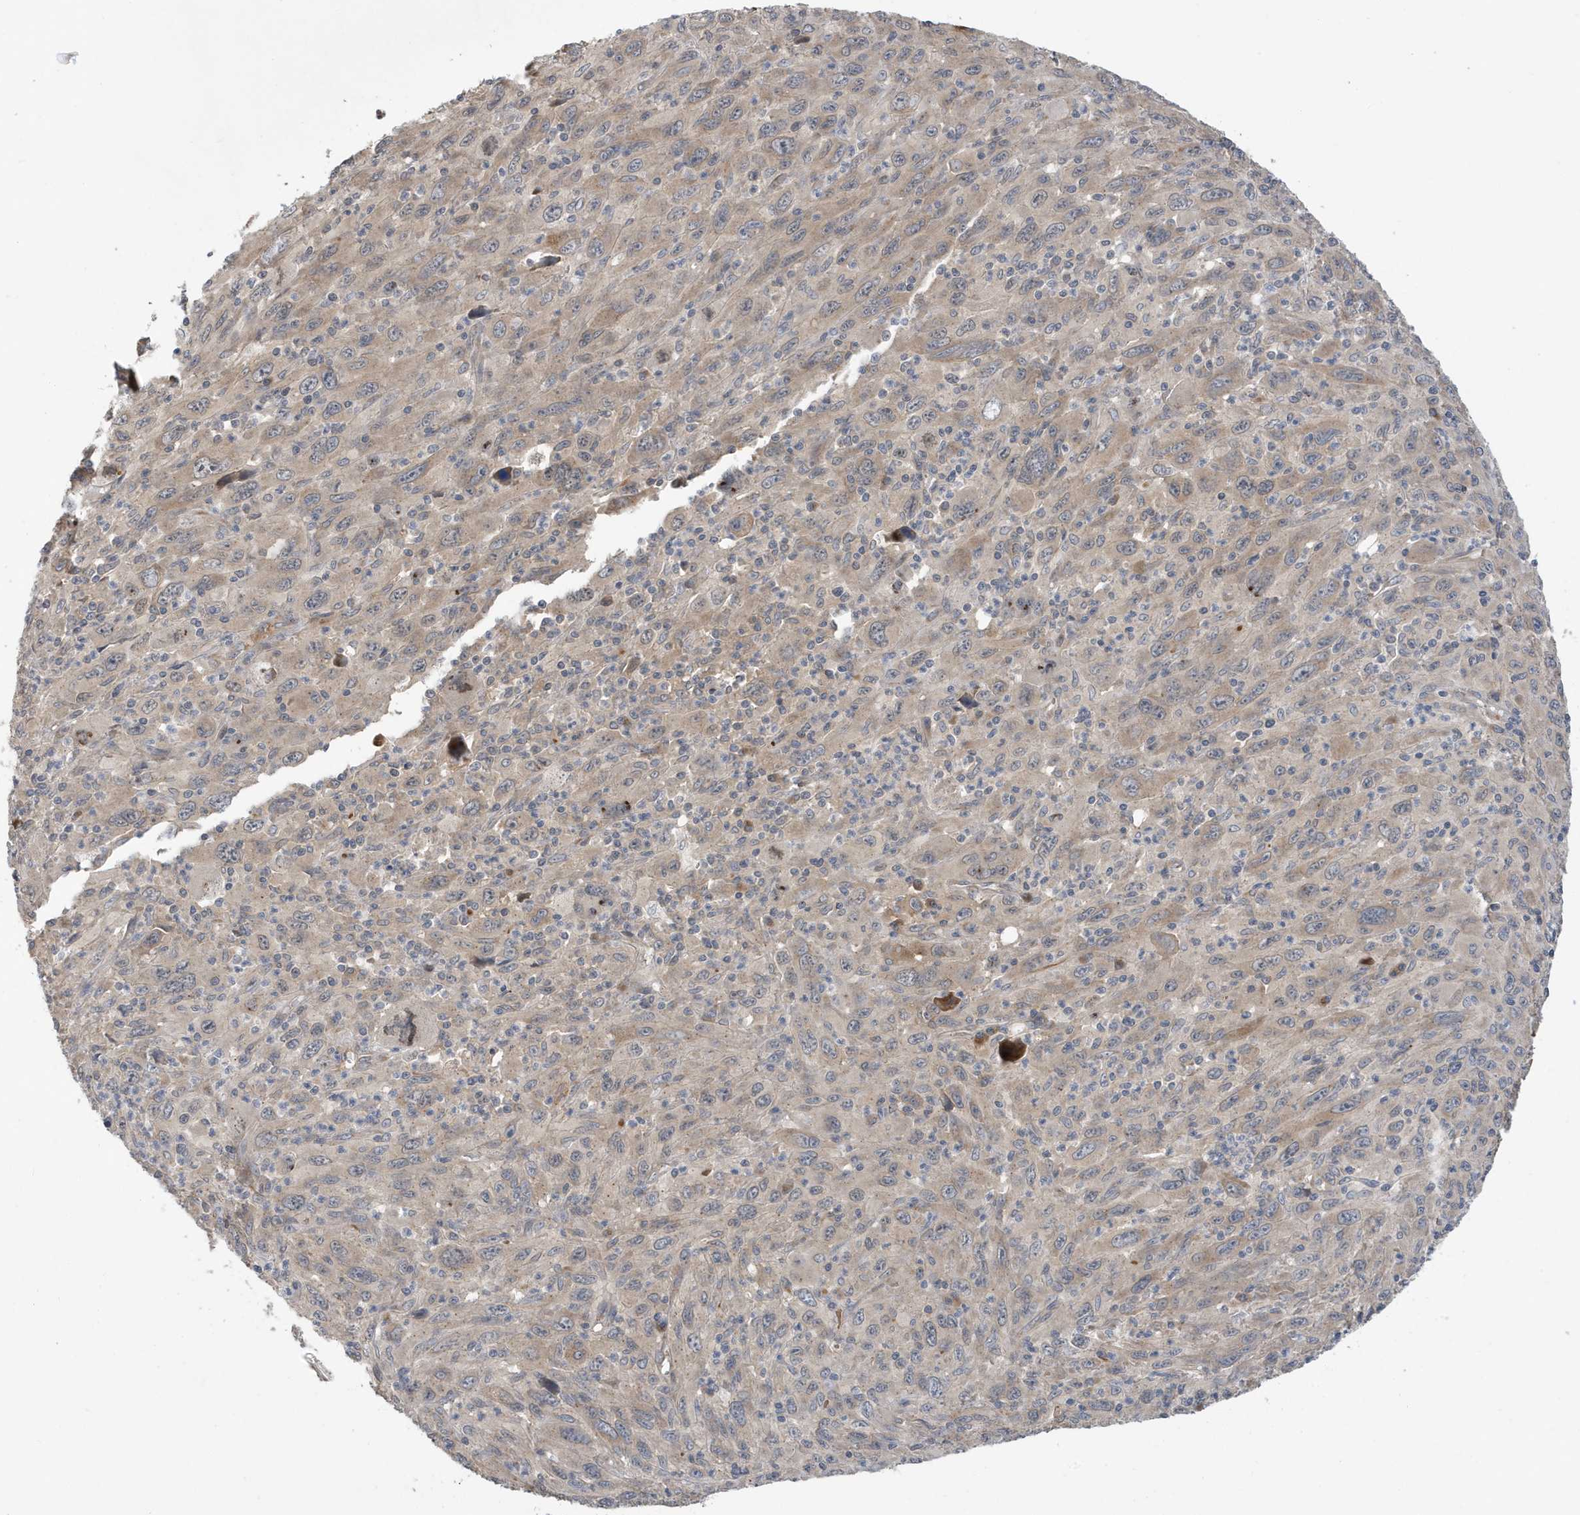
{"staining": {"intensity": "negative", "quantity": "none", "location": "none"}, "tissue": "melanoma", "cell_type": "Tumor cells", "image_type": "cancer", "snomed": [{"axis": "morphology", "description": "Malignant melanoma, Metastatic site"}, {"axis": "topography", "description": "Skin"}], "caption": "This is an IHC histopathology image of malignant melanoma (metastatic site). There is no positivity in tumor cells.", "gene": "LAPTM4A", "patient": {"sex": "female", "age": 56}}